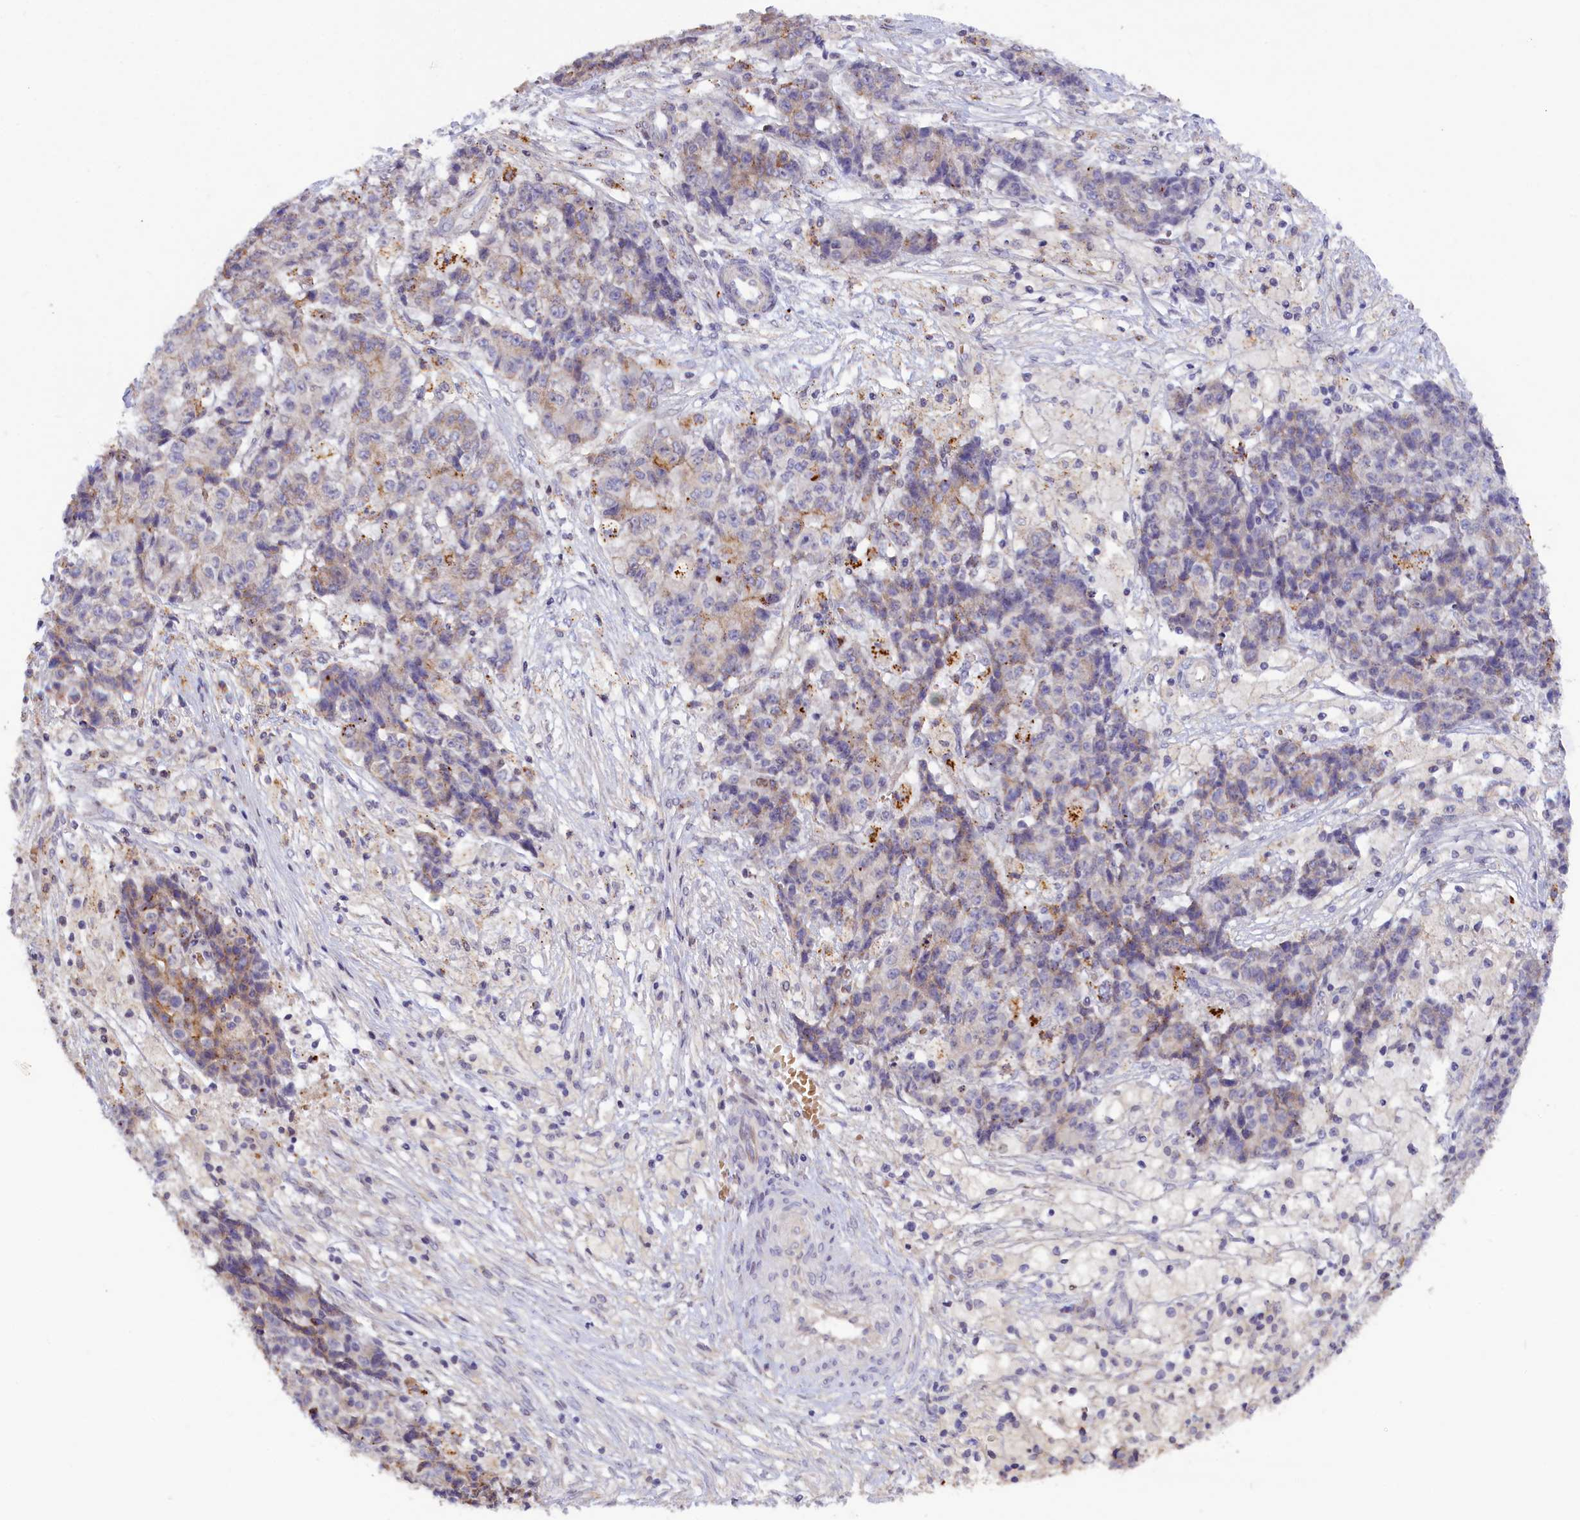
{"staining": {"intensity": "moderate", "quantity": "25%-75%", "location": "cytoplasmic/membranous"}, "tissue": "ovarian cancer", "cell_type": "Tumor cells", "image_type": "cancer", "snomed": [{"axis": "morphology", "description": "Carcinoma, endometroid"}, {"axis": "topography", "description": "Ovary"}], "caption": "Moderate cytoplasmic/membranous positivity is present in about 25%-75% of tumor cells in ovarian cancer.", "gene": "HYKK", "patient": {"sex": "female", "age": 42}}